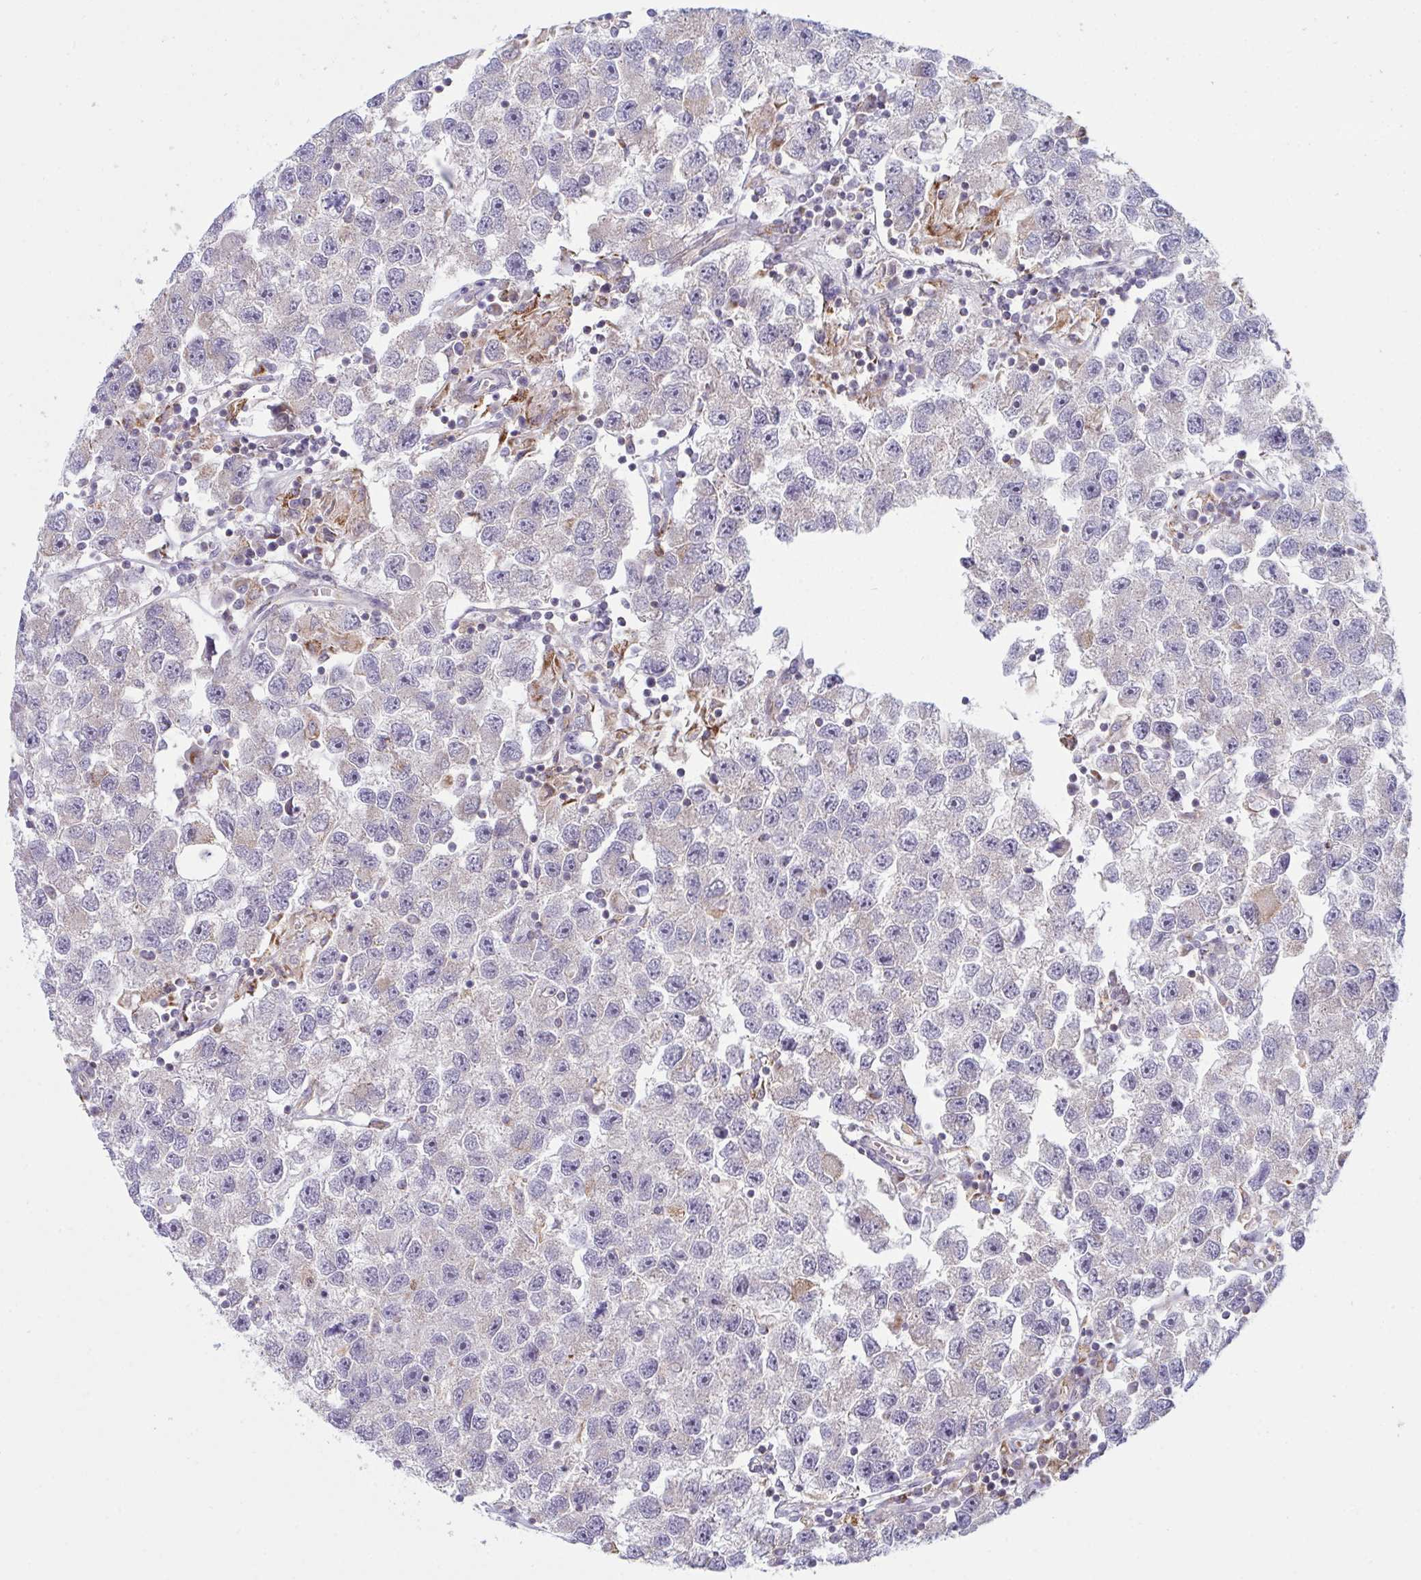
{"staining": {"intensity": "negative", "quantity": "none", "location": "none"}, "tissue": "testis cancer", "cell_type": "Tumor cells", "image_type": "cancer", "snomed": [{"axis": "morphology", "description": "Seminoma, NOS"}, {"axis": "topography", "description": "Testis"}], "caption": "This is an IHC photomicrograph of testis cancer (seminoma). There is no positivity in tumor cells.", "gene": "XAF1", "patient": {"sex": "male", "age": 26}}